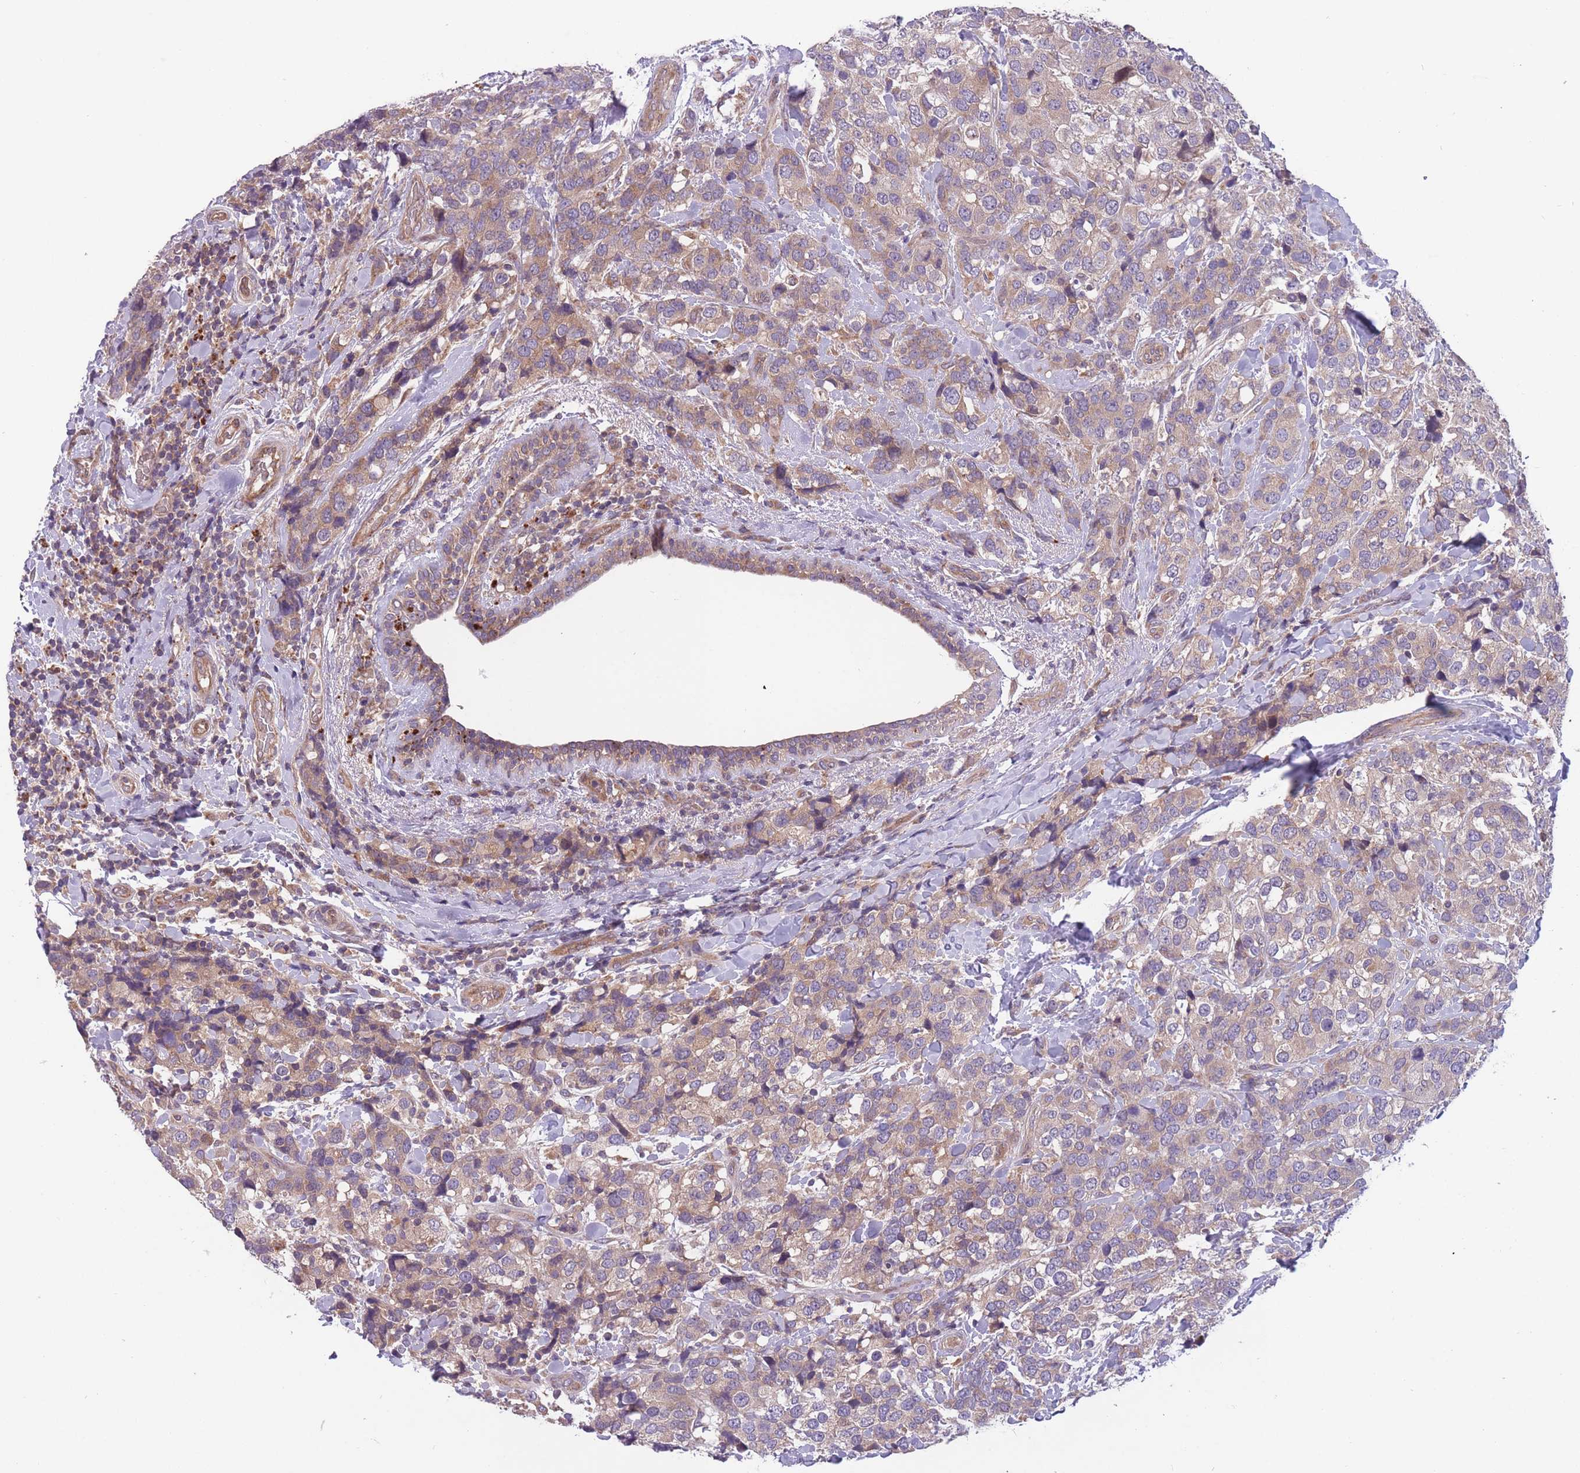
{"staining": {"intensity": "moderate", "quantity": "25%-75%", "location": "cytoplasmic/membranous"}, "tissue": "breast cancer", "cell_type": "Tumor cells", "image_type": "cancer", "snomed": [{"axis": "morphology", "description": "Lobular carcinoma"}, {"axis": "topography", "description": "Breast"}], "caption": "Protein positivity by immunohistochemistry (IHC) reveals moderate cytoplasmic/membranous positivity in approximately 25%-75% of tumor cells in breast cancer. The staining was performed using DAB (3,3'-diaminobenzidine), with brown indicating positive protein expression. Nuclei are stained blue with hematoxylin.", "gene": "ITPKC", "patient": {"sex": "female", "age": 59}}